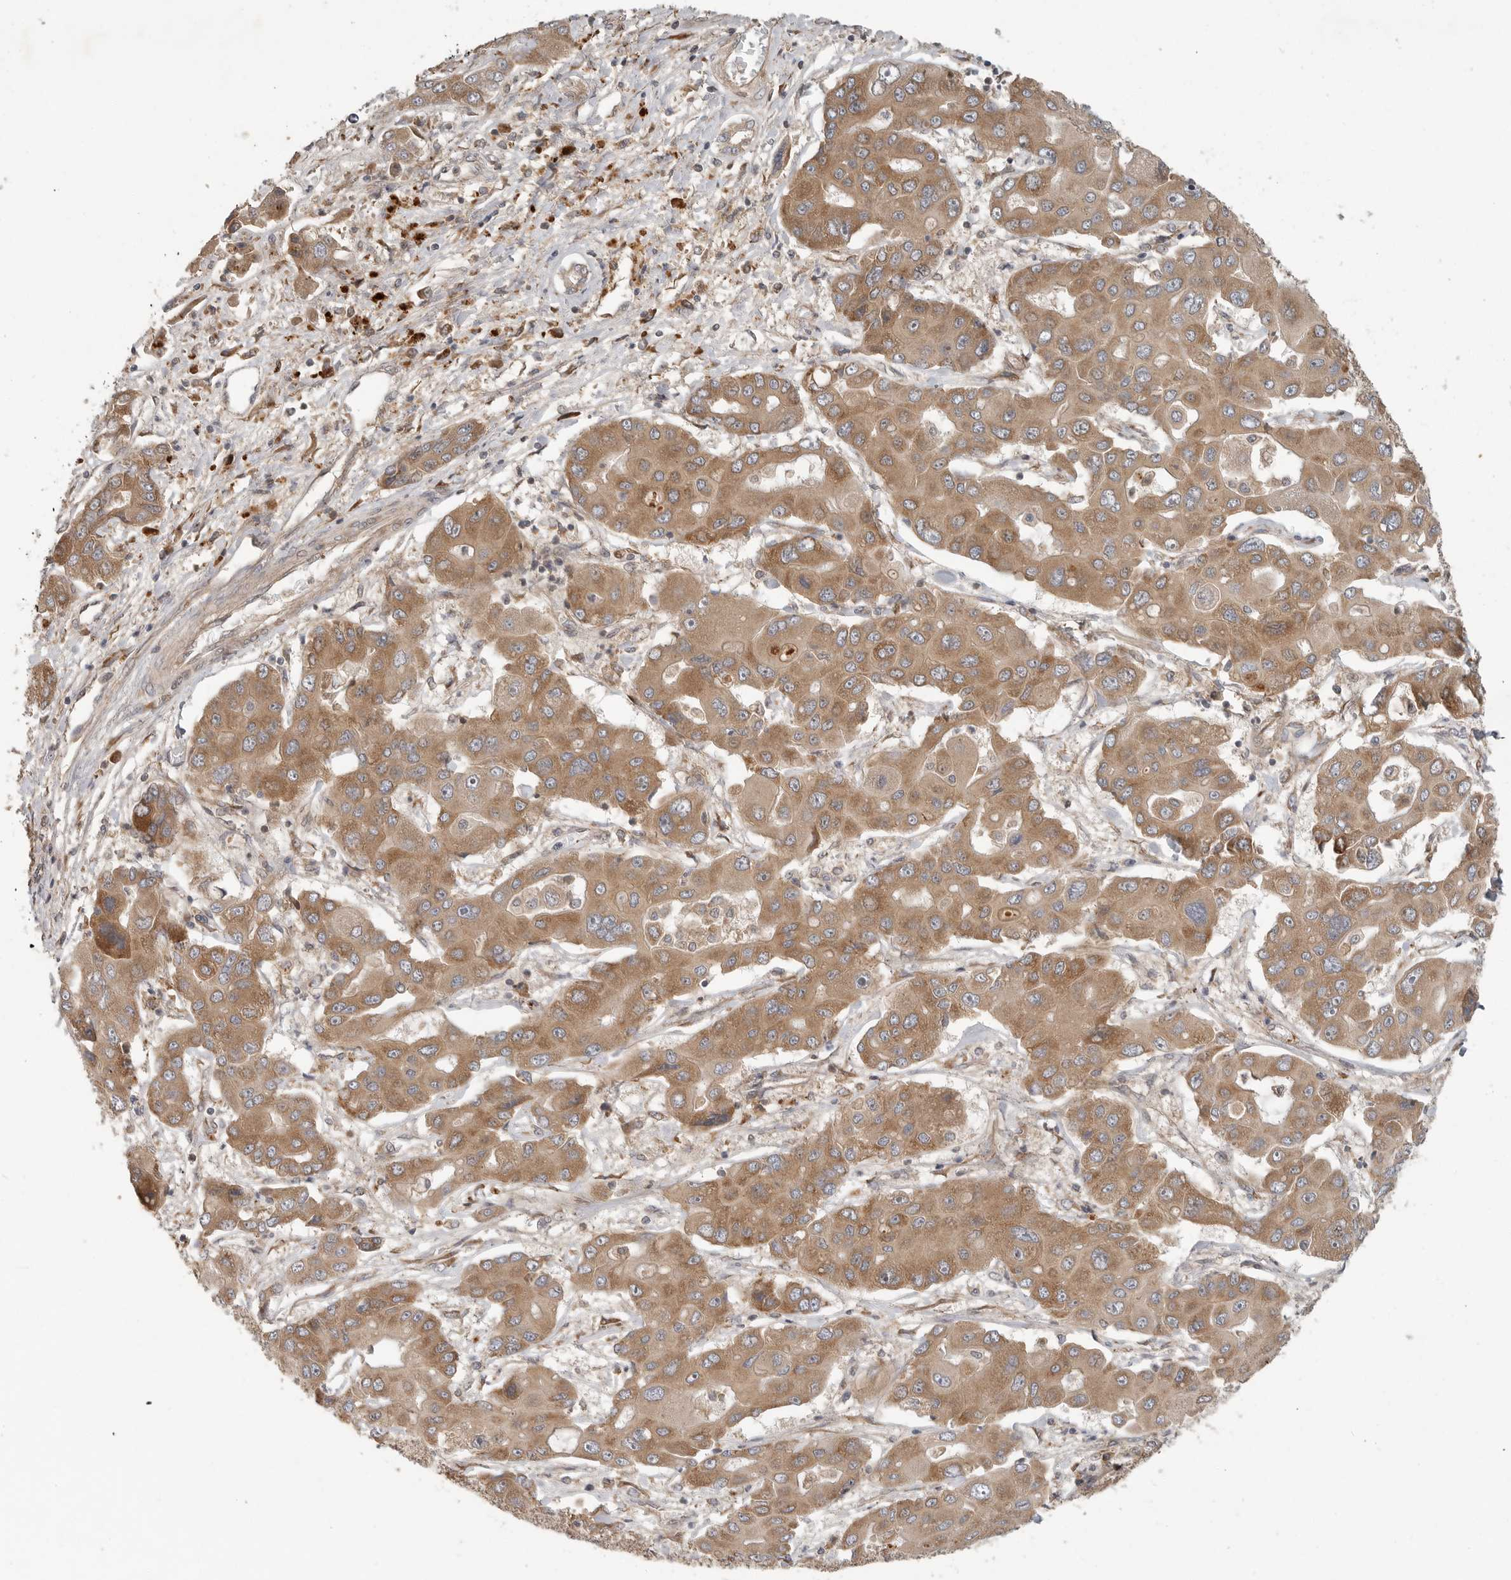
{"staining": {"intensity": "moderate", "quantity": ">75%", "location": "cytoplasmic/membranous"}, "tissue": "liver cancer", "cell_type": "Tumor cells", "image_type": "cancer", "snomed": [{"axis": "morphology", "description": "Cholangiocarcinoma"}, {"axis": "topography", "description": "Liver"}], "caption": "Cholangiocarcinoma (liver) was stained to show a protein in brown. There is medium levels of moderate cytoplasmic/membranous expression in approximately >75% of tumor cells. Using DAB (brown) and hematoxylin (blue) stains, captured at high magnification using brightfield microscopy.", "gene": "OSBPL9", "patient": {"sex": "male", "age": 67}}